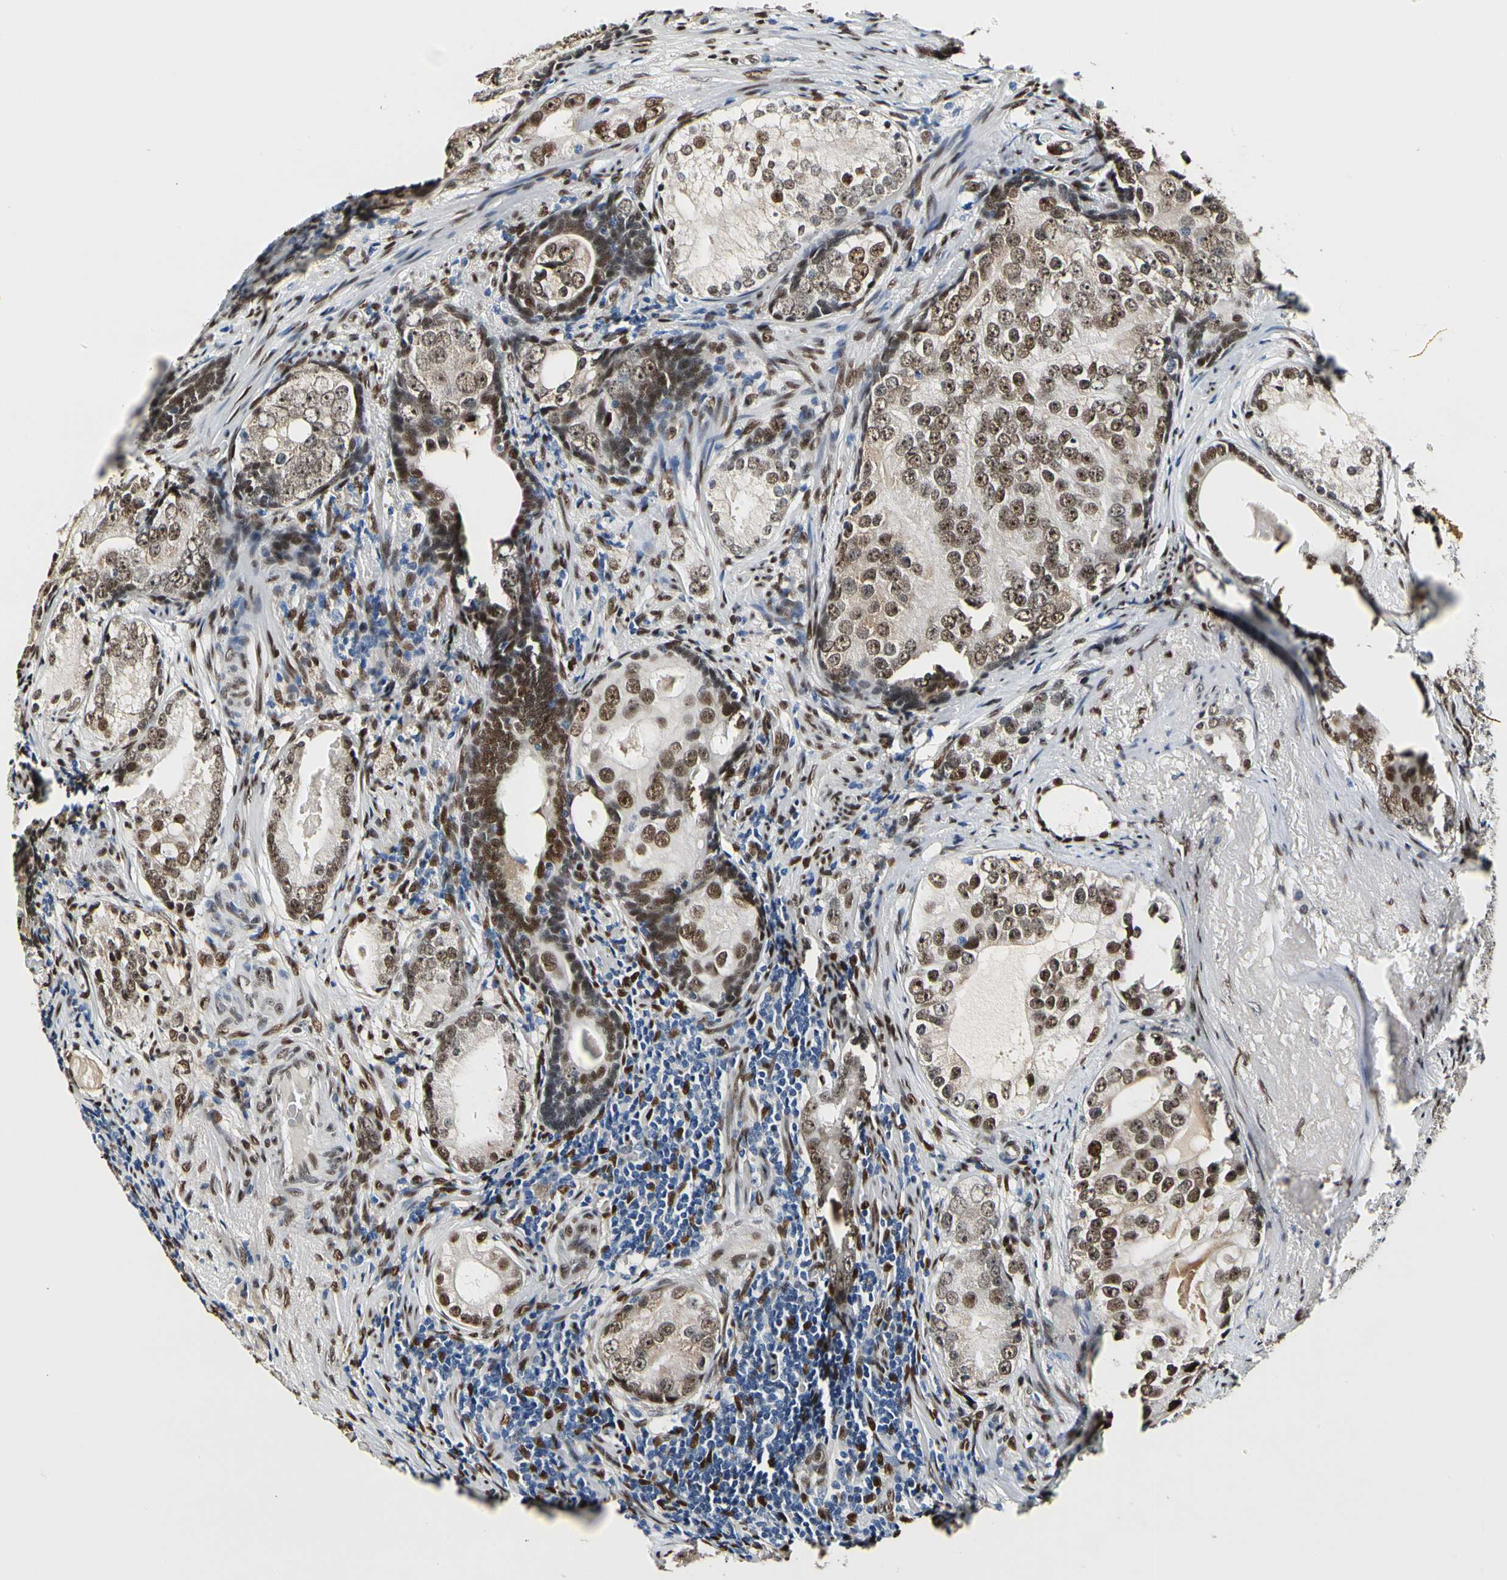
{"staining": {"intensity": "moderate", "quantity": ">75%", "location": "nuclear"}, "tissue": "prostate cancer", "cell_type": "Tumor cells", "image_type": "cancer", "snomed": [{"axis": "morphology", "description": "Adenocarcinoma, High grade"}, {"axis": "topography", "description": "Prostate"}], "caption": "A photomicrograph showing moderate nuclear staining in approximately >75% of tumor cells in prostate cancer, as visualized by brown immunohistochemical staining.", "gene": "NFIA", "patient": {"sex": "male", "age": 66}}